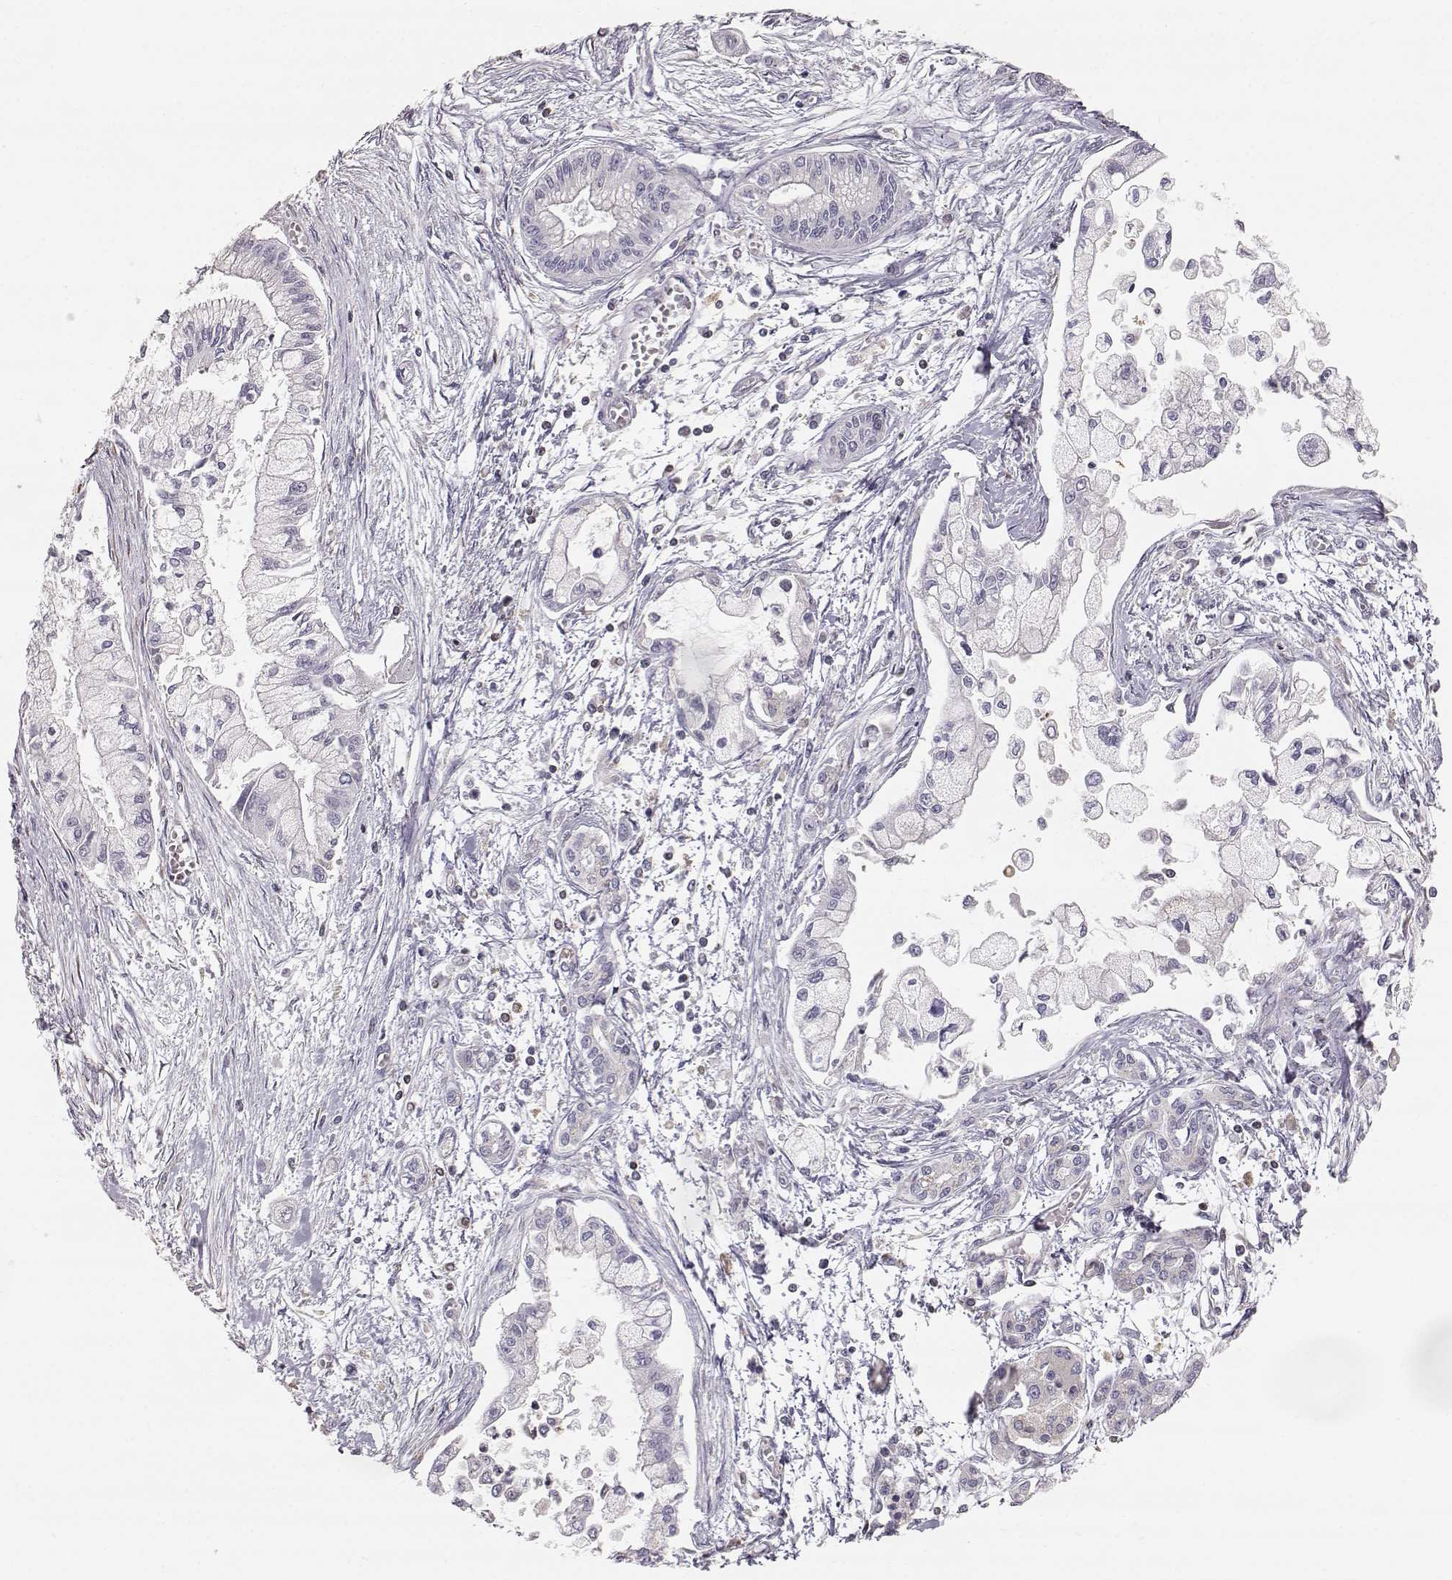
{"staining": {"intensity": "negative", "quantity": "none", "location": "none"}, "tissue": "pancreatic cancer", "cell_type": "Tumor cells", "image_type": "cancer", "snomed": [{"axis": "morphology", "description": "Adenocarcinoma, NOS"}, {"axis": "topography", "description": "Pancreas"}], "caption": "The immunohistochemistry (IHC) micrograph has no significant staining in tumor cells of pancreatic cancer (adenocarcinoma) tissue.", "gene": "GRAP2", "patient": {"sex": "male", "age": 54}}